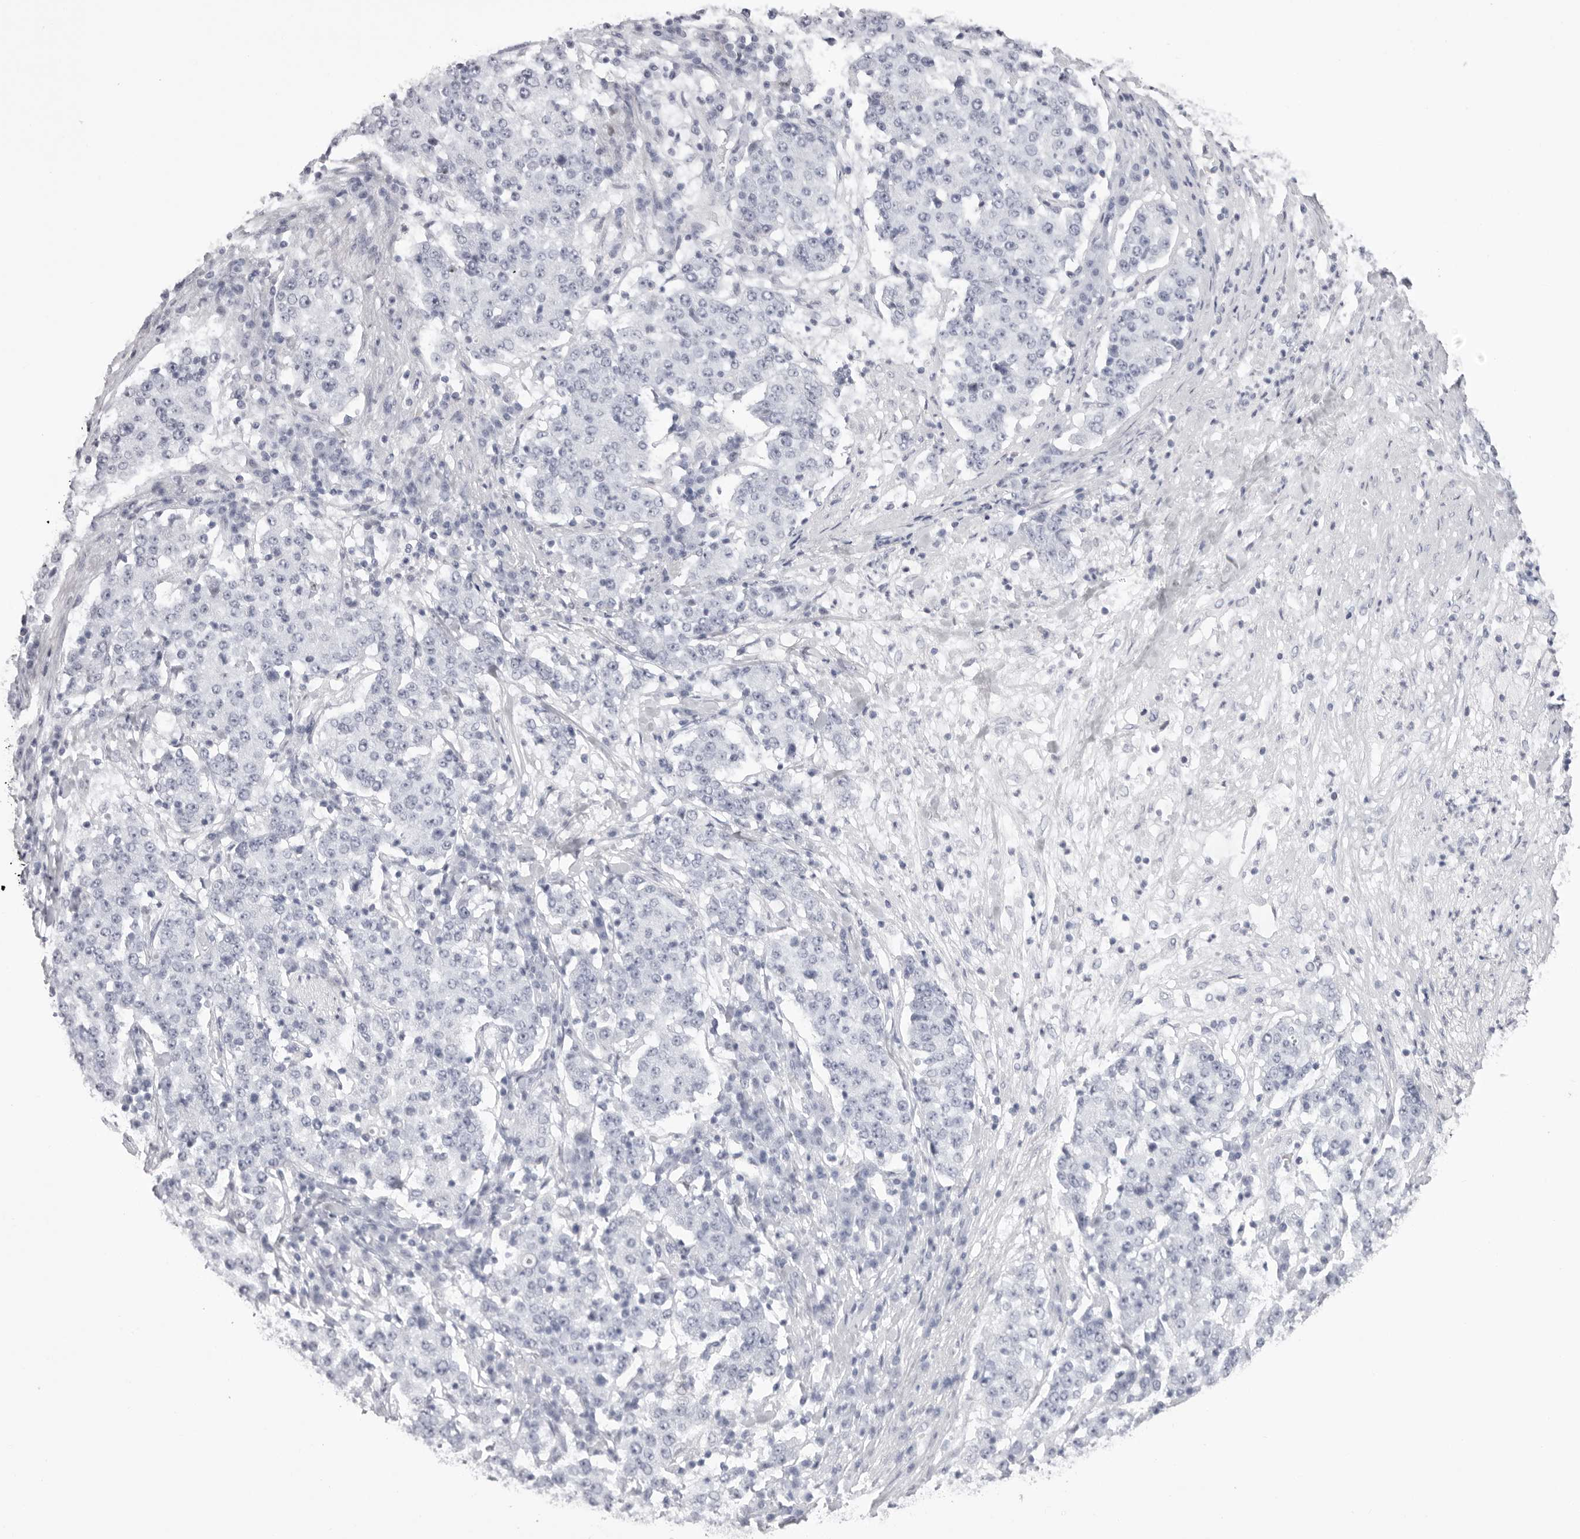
{"staining": {"intensity": "negative", "quantity": "none", "location": "none"}, "tissue": "stomach cancer", "cell_type": "Tumor cells", "image_type": "cancer", "snomed": [{"axis": "morphology", "description": "Adenocarcinoma, NOS"}, {"axis": "topography", "description": "Stomach"}], "caption": "This is an immunohistochemistry (IHC) image of human stomach cancer (adenocarcinoma). There is no expression in tumor cells.", "gene": "TMOD4", "patient": {"sex": "male", "age": 59}}